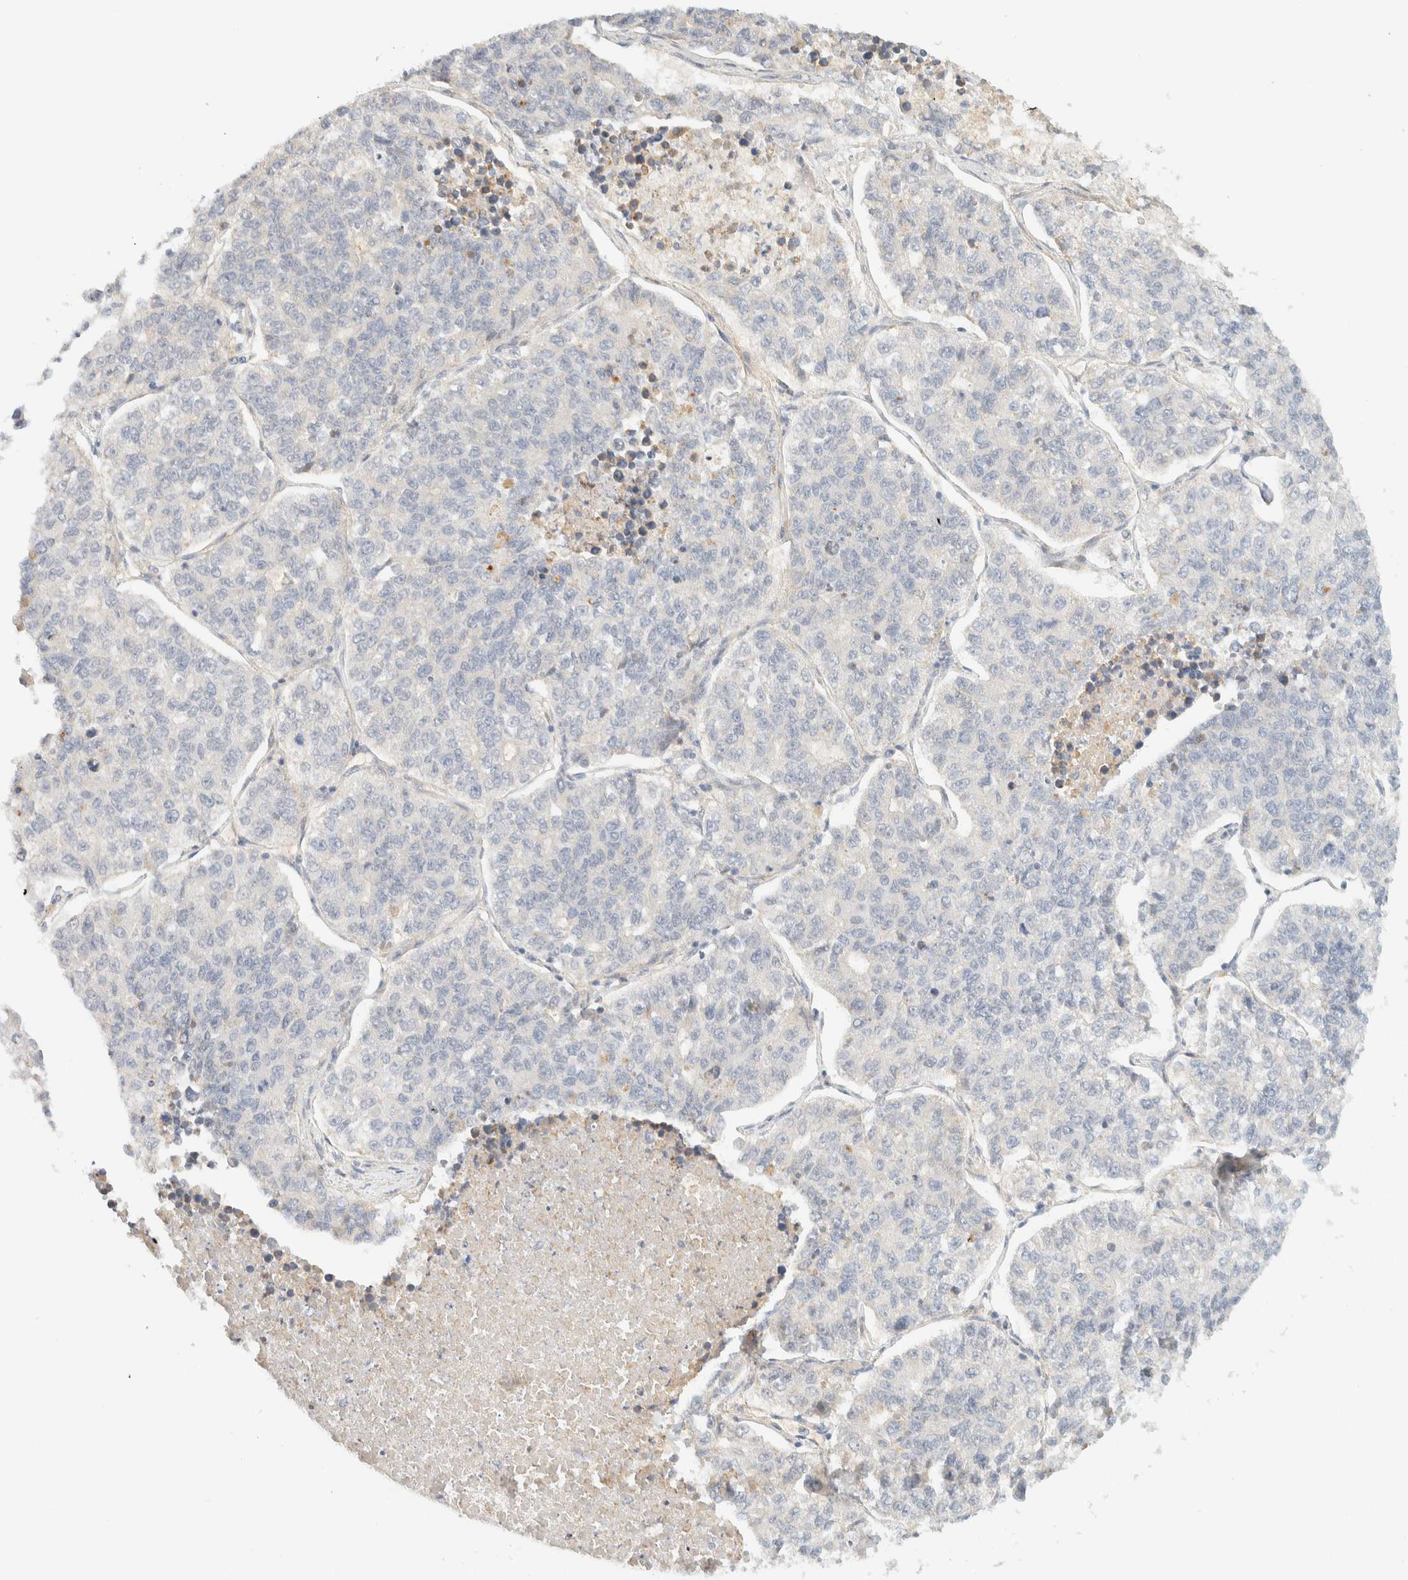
{"staining": {"intensity": "negative", "quantity": "none", "location": "none"}, "tissue": "lung cancer", "cell_type": "Tumor cells", "image_type": "cancer", "snomed": [{"axis": "morphology", "description": "Adenocarcinoma, NOS"}, {"axis": "topography", "description": "Lung"}], "caption": "There is no significant expression in tumor cells of lung cancer (adenocarcinoma).", "gene": "TNK1", "patient": {"sex": "male", "age": 49}}